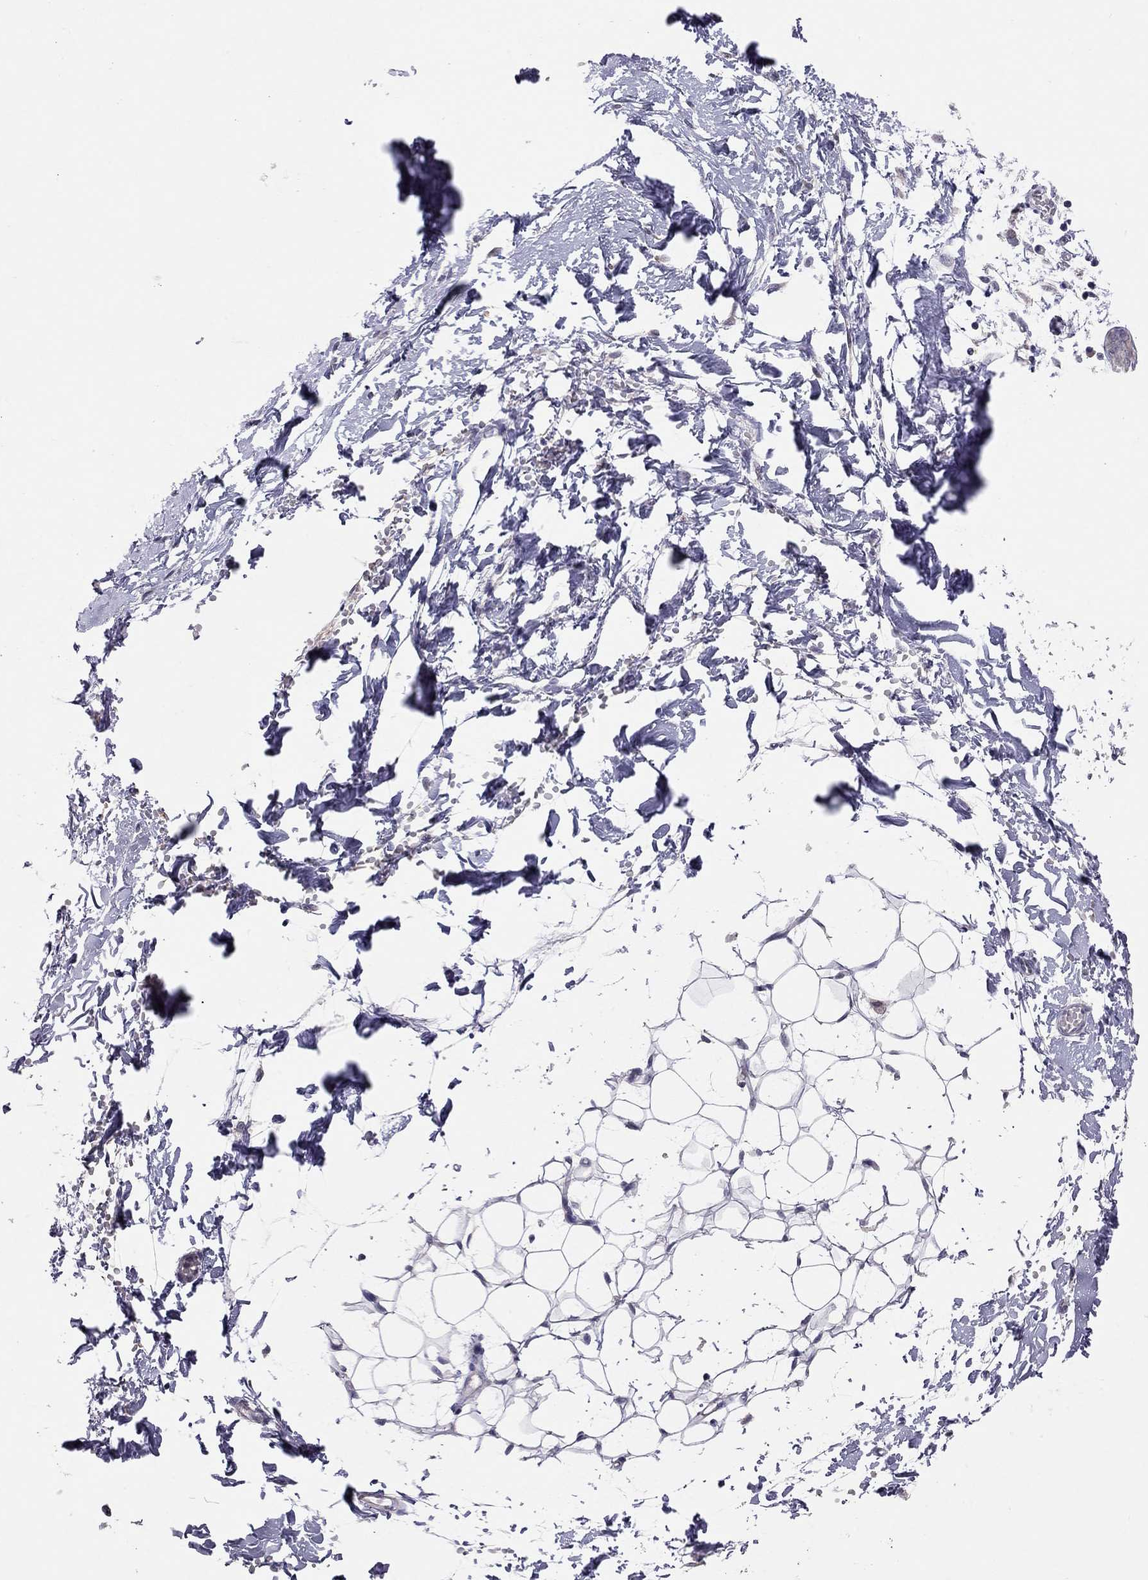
{"staining": {"intensity": "negative", "quantity": "none", "location": "none"}, "tissue": "breast", "cell_type": "Adipocytes", "image_type": "normal", "snomed": [{"axis": "morphology", "description": "Normal tissue, NOS"}, {"axis": "topography", "description": "Breast"}], "caption": "Immunohistochemistry image of unremarkable breast: human breast stained with DAB (3,3'-diaminobenzidine) exhibits no significant protein expression in adipocytes.", "gene": "HSF2BP", "patient": {"sex": "female", "age": 37}}